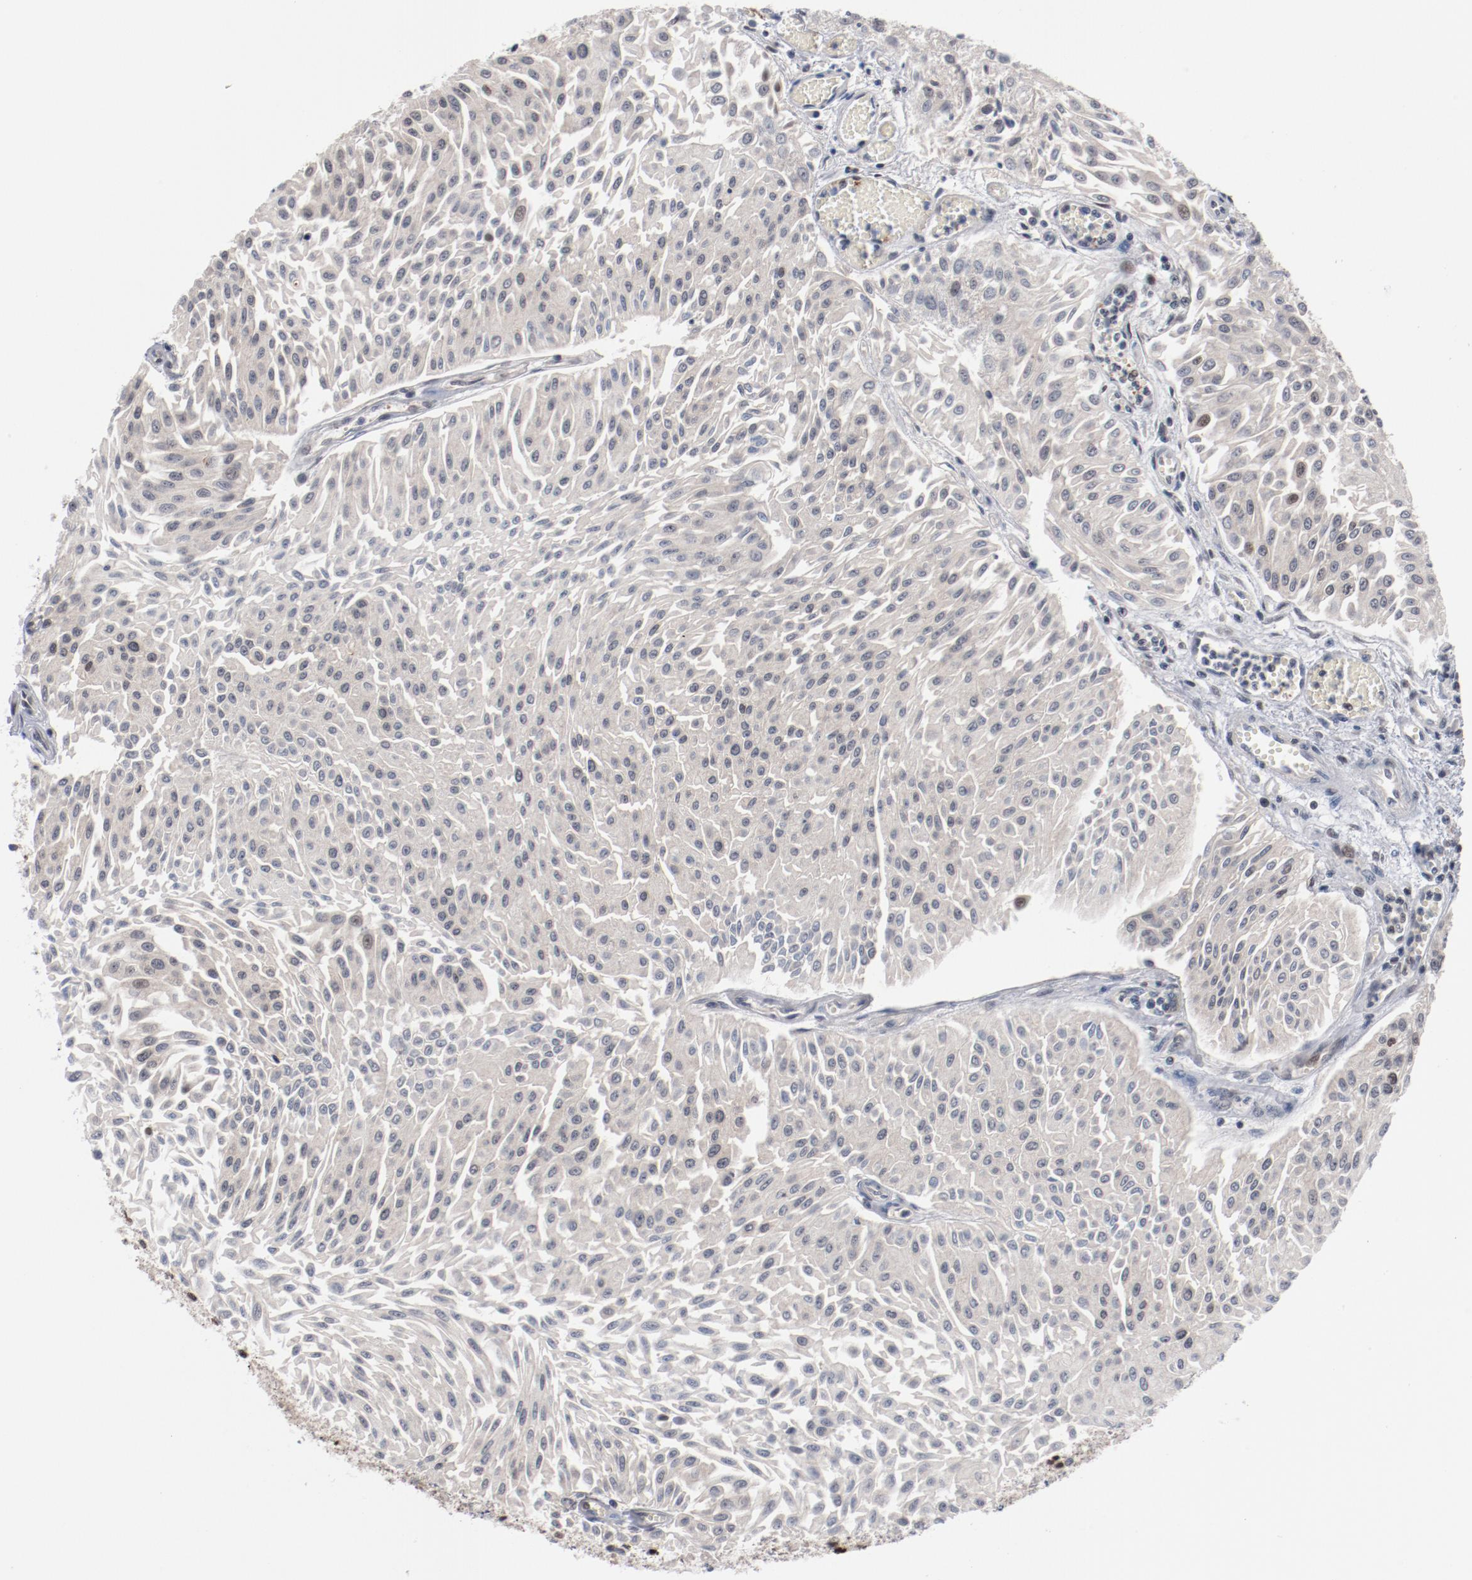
{"staining": {"intensity": "weak", "quantity": "<25%", "location": "nuclear"}, "tissue": "urothelial cancer", "cell_type": "Tumor cells", "image_type": "cancer", "snomed": [{"axis": "morphology", "description": "Urothelial carcinoma, Low grade"}, {"axis": "topography", "description": "Urinary bladder"}], "caption": "Immunohistochemistry histopathology image of neoplastic tissue: human urothelial carcinoma (low-grade) stained with DAB displays no significant protein expression in tumor cells. (DAB (3,3'-diaminobenzidine) immunohistochemistry (IHC) with hematoxylin counter stain).", "gene": "BUB3", "patient": {"sex": "male", "age": 86}}